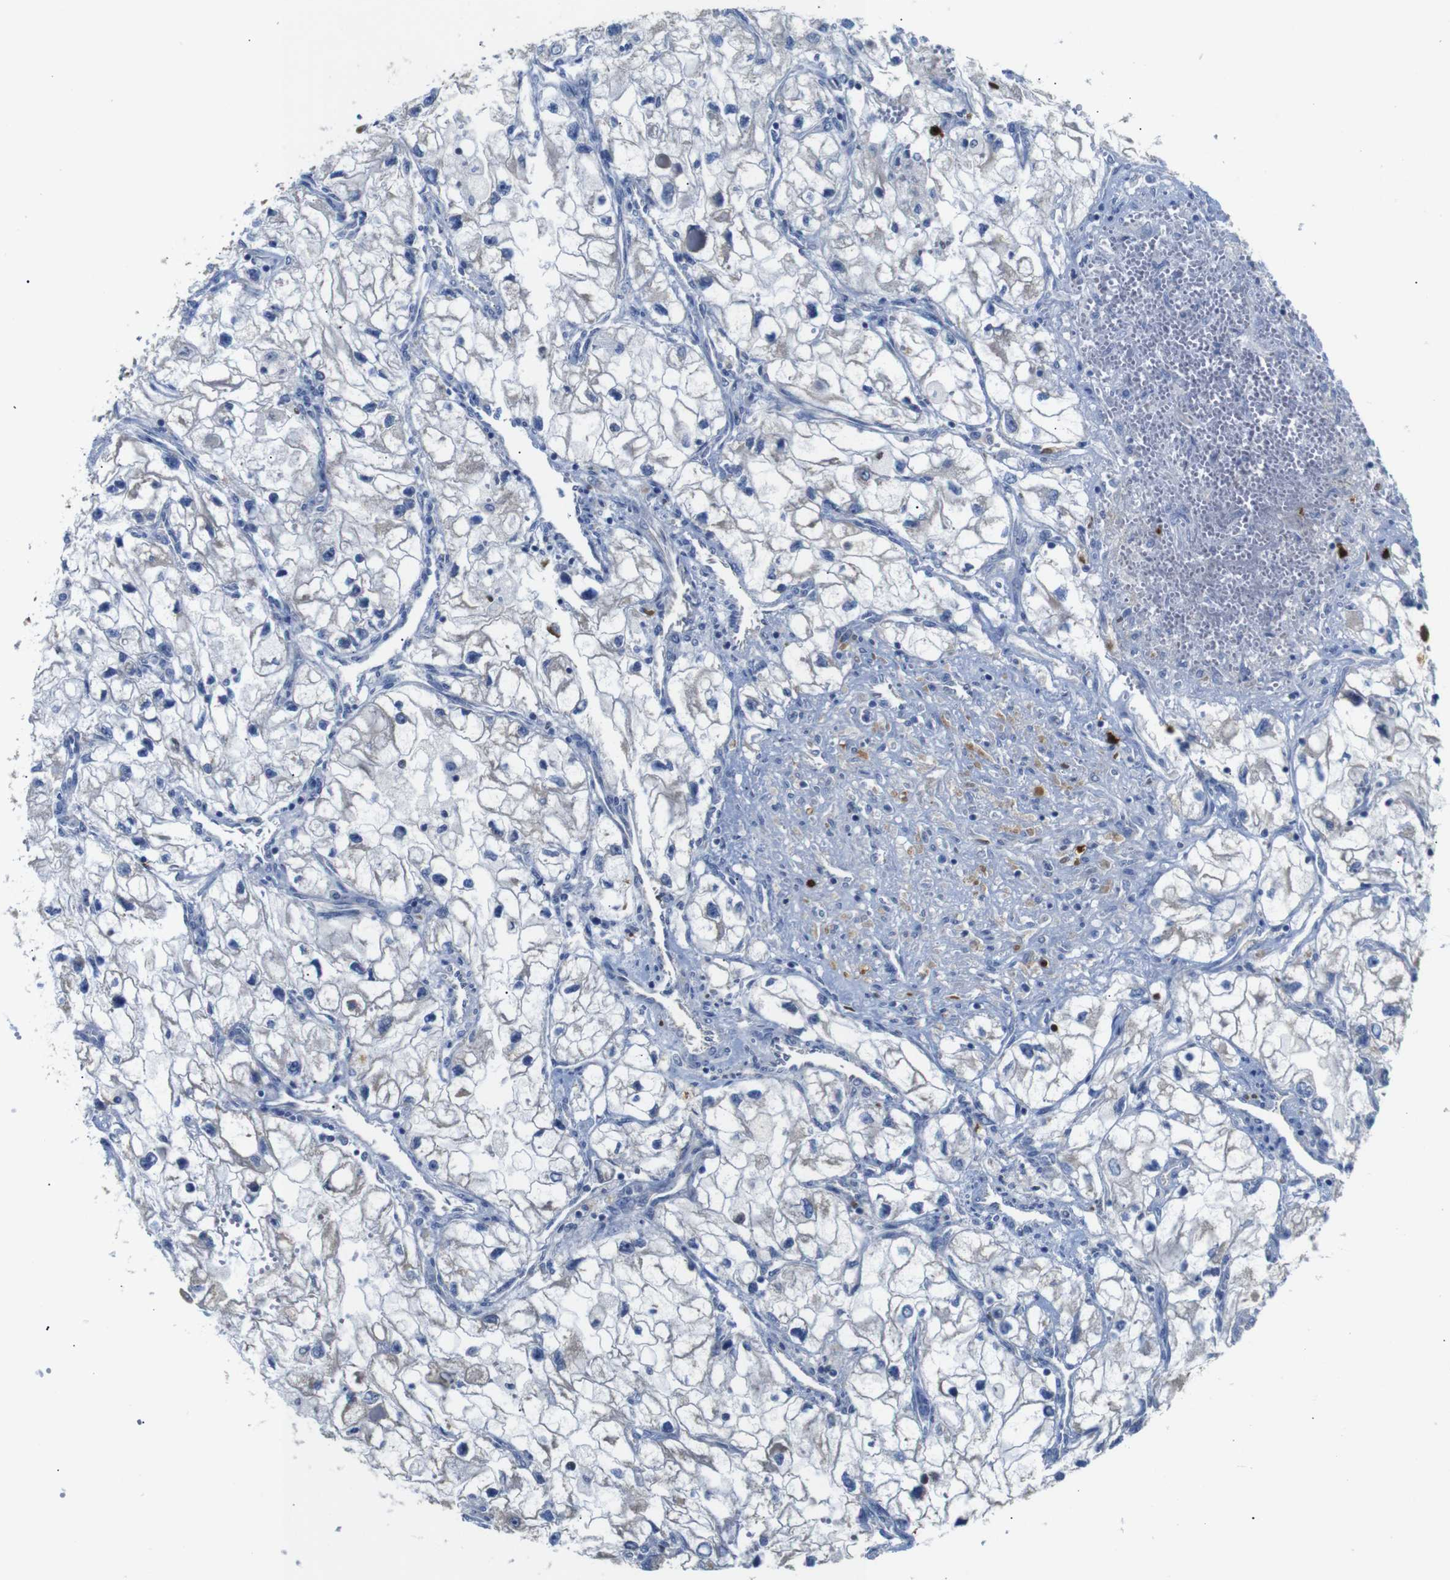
{"staining": {"intensity": "negative", "quantity": "none", "location": "none"}, "tissue": "renal cancer", "cell_type": "Tumor cells", "image_type": "cancer", "snomed": [{"axis": "morphology", "description": "Adenocarcinoma, NOS"}, {"axis": "topography", "description": "Kidney"}], "caption": "Immunohistochemical staining of renal cancer exhibits no significant positivity in tumor cells.", "gene": "ALOX15", "patient": {"sex": "female", "age": 70}}